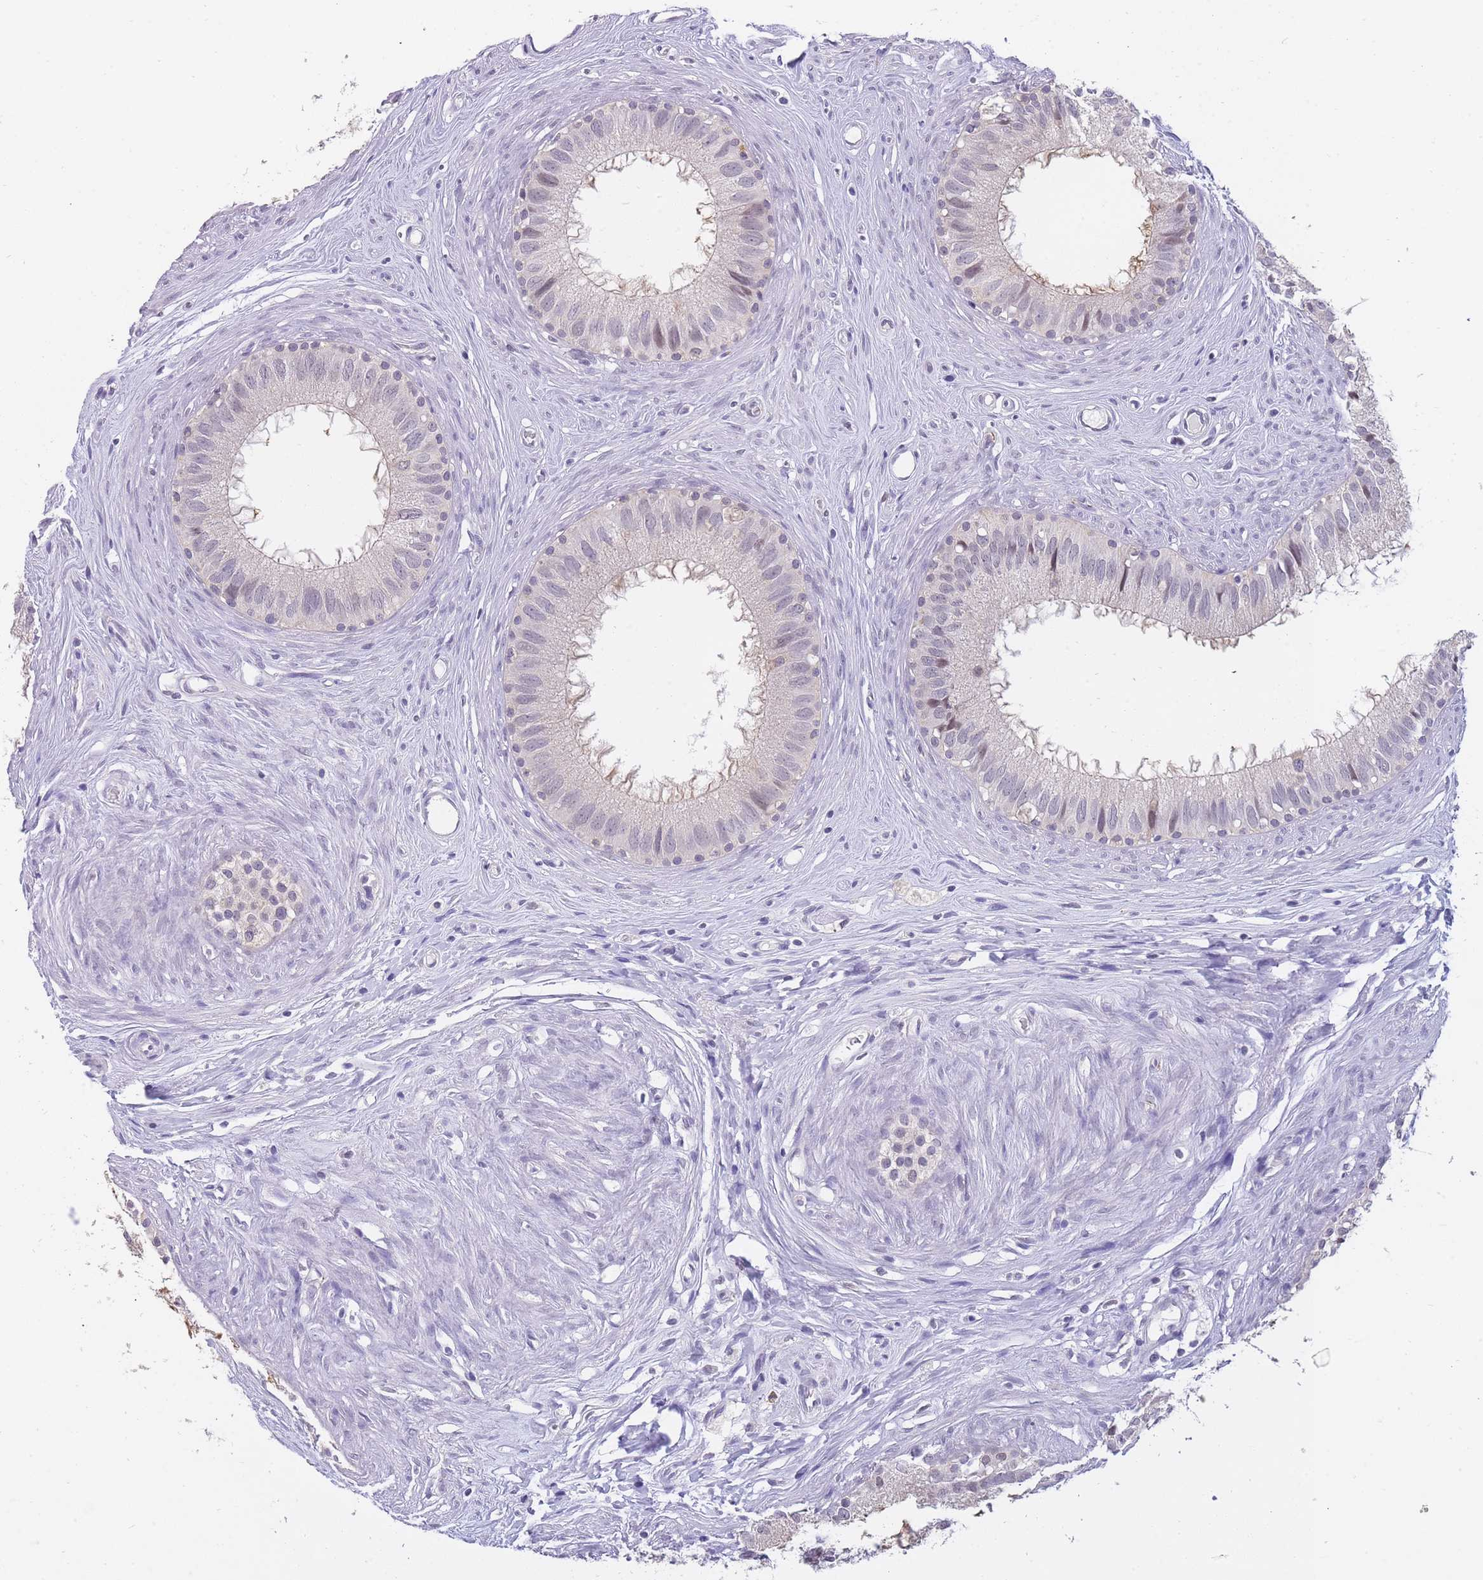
{"staining": {"intensity": "moderate", "quantity": "25%-75%", "location": "cytoplasmic/membranous"}, "tissue": "epididymis", "cell_type": "Glandular cells", "image_type": "normal", "snomed": [{"axis": "morphology", "description": "Normal tissue, NOS"}, {"axis": "topography", "description": "Epididymis"}], "caption": "Approximately 25%-75% of glandular cells in benign epididymis reveal moderate cytoplasmic/membranous protein staining as visualized by brown immunohistochemical staining.", "gene": "GOLGA6L1", "patient": {"sex": "male", "age": 80}}